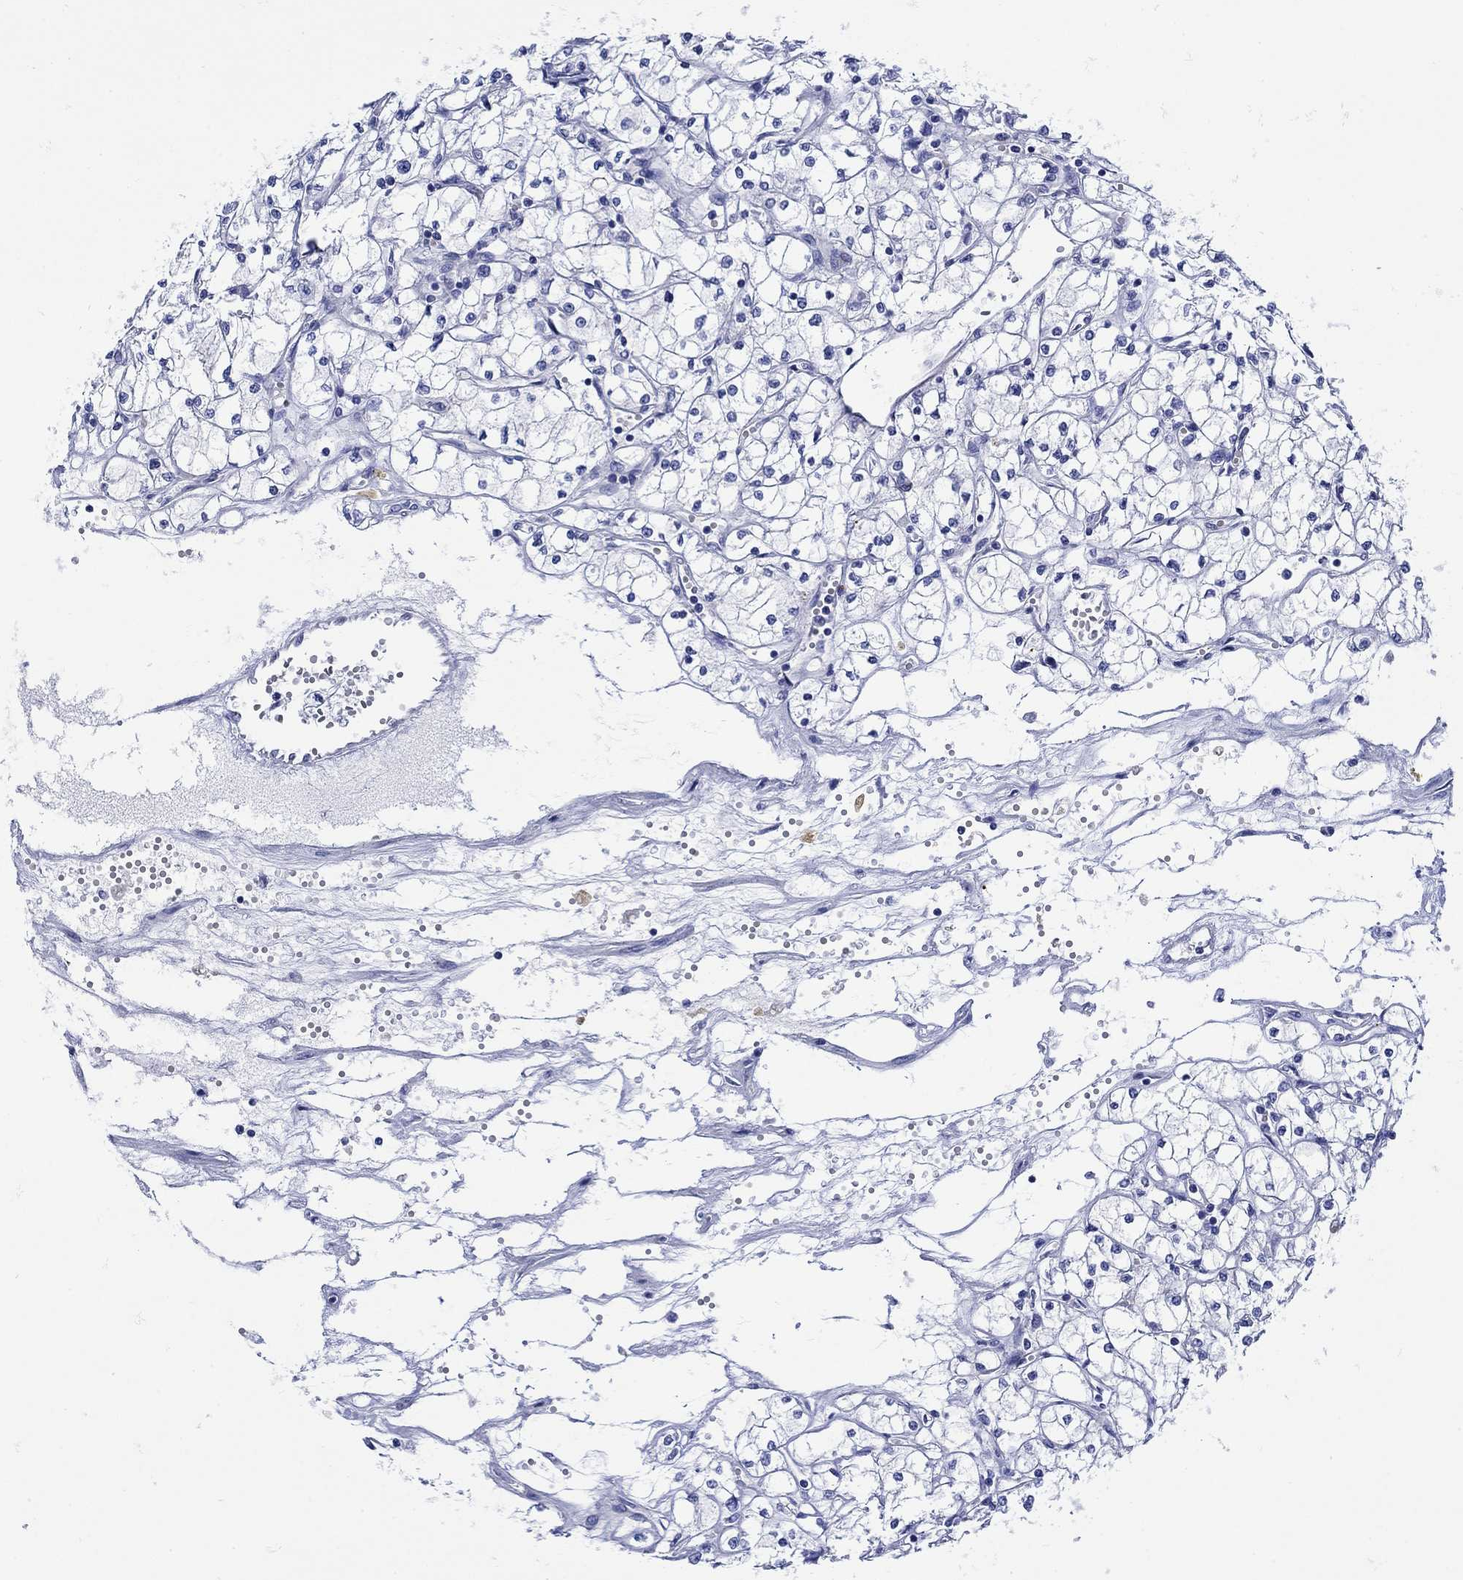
{"staining": {"intensity": "negative", "quantity": "none", "location": "none"}, "tissue": "renal cancer", "cell_type": "Tumor cells", "image_type": "cancer", "snomed": [{"axis": "morphology", "description": "Adenocarcinoma, NOS"}, {"axis": "topography", "description": "Kidney"}], "caption": "This photomicrograph is of renal cancer stained with immunohistochemistry (IHC) to label a protein in brown with the nuclei are counter-stained blue. There is no positivity in tumor cells.", "gene": "ANKMY1", "patient": {"sex": "male", "age": 67}}